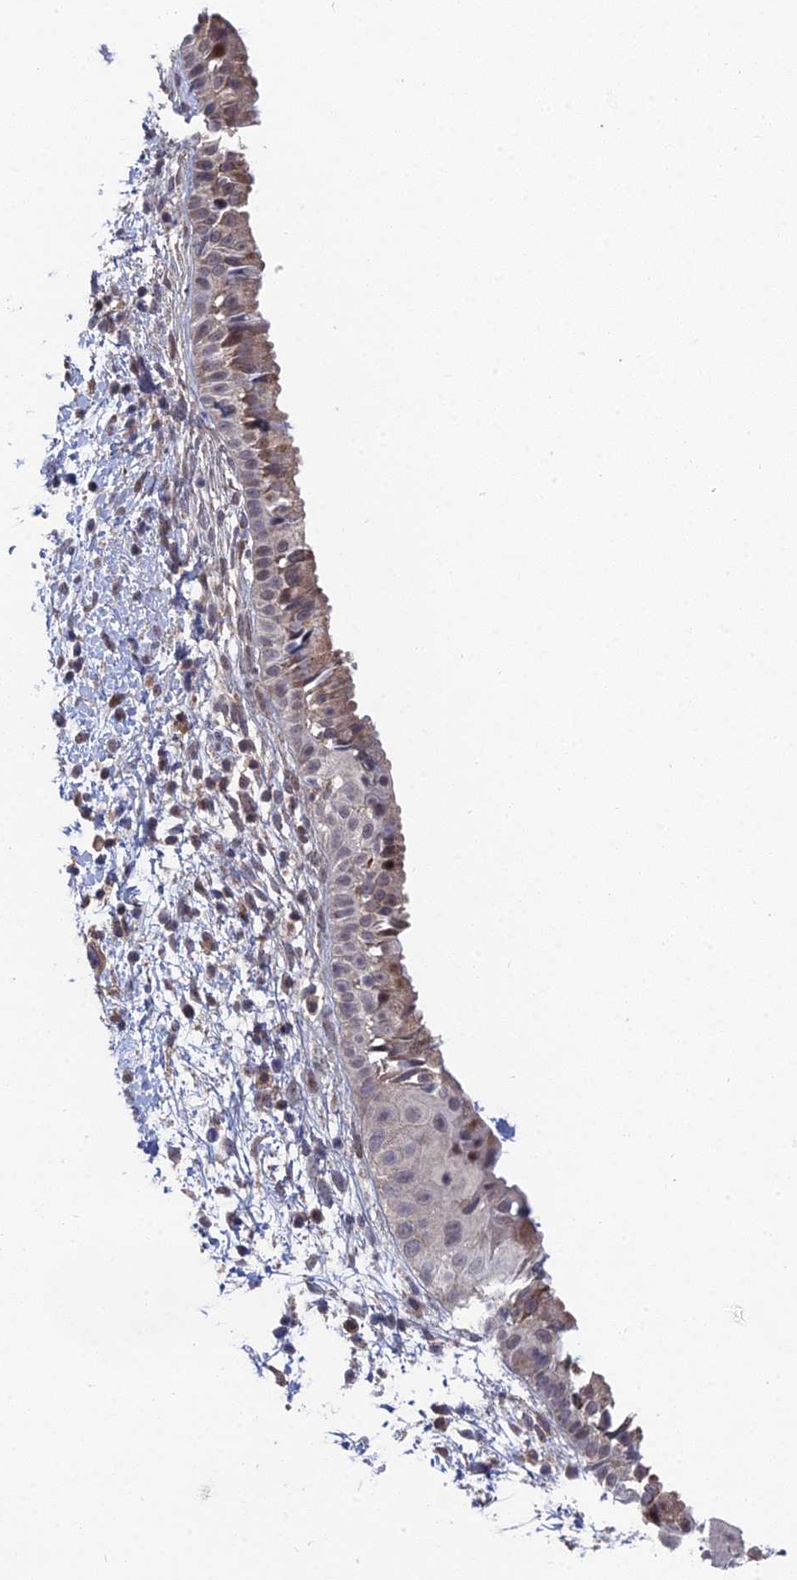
{"staining": {"intensity": "moderate", "quantity": "25%-75%", "location": "cytoplasmic/membranous"}, "tissue": "nasopharynx", "cell_type": "Respiratory epithelial cells", "image_type": "normal", "snomed": [{"axis": "morphology", "description": "Normal tissue, NOS"}, {"axis": "topography", "description": "Nasopharynx"}], "caption": "Immunohistochemical staining of benign nasopharynx displays medium levels of moderate cytoplasmic/membranous positivity in about 25%-75% of respiratory epithelial cells. (DAB (3,3'-diaminobenzidine) = brown stain, brightfield microscopy at high magnification).", "gene": "UNC5D", "patient": {"sex": "male", "age": 22}}